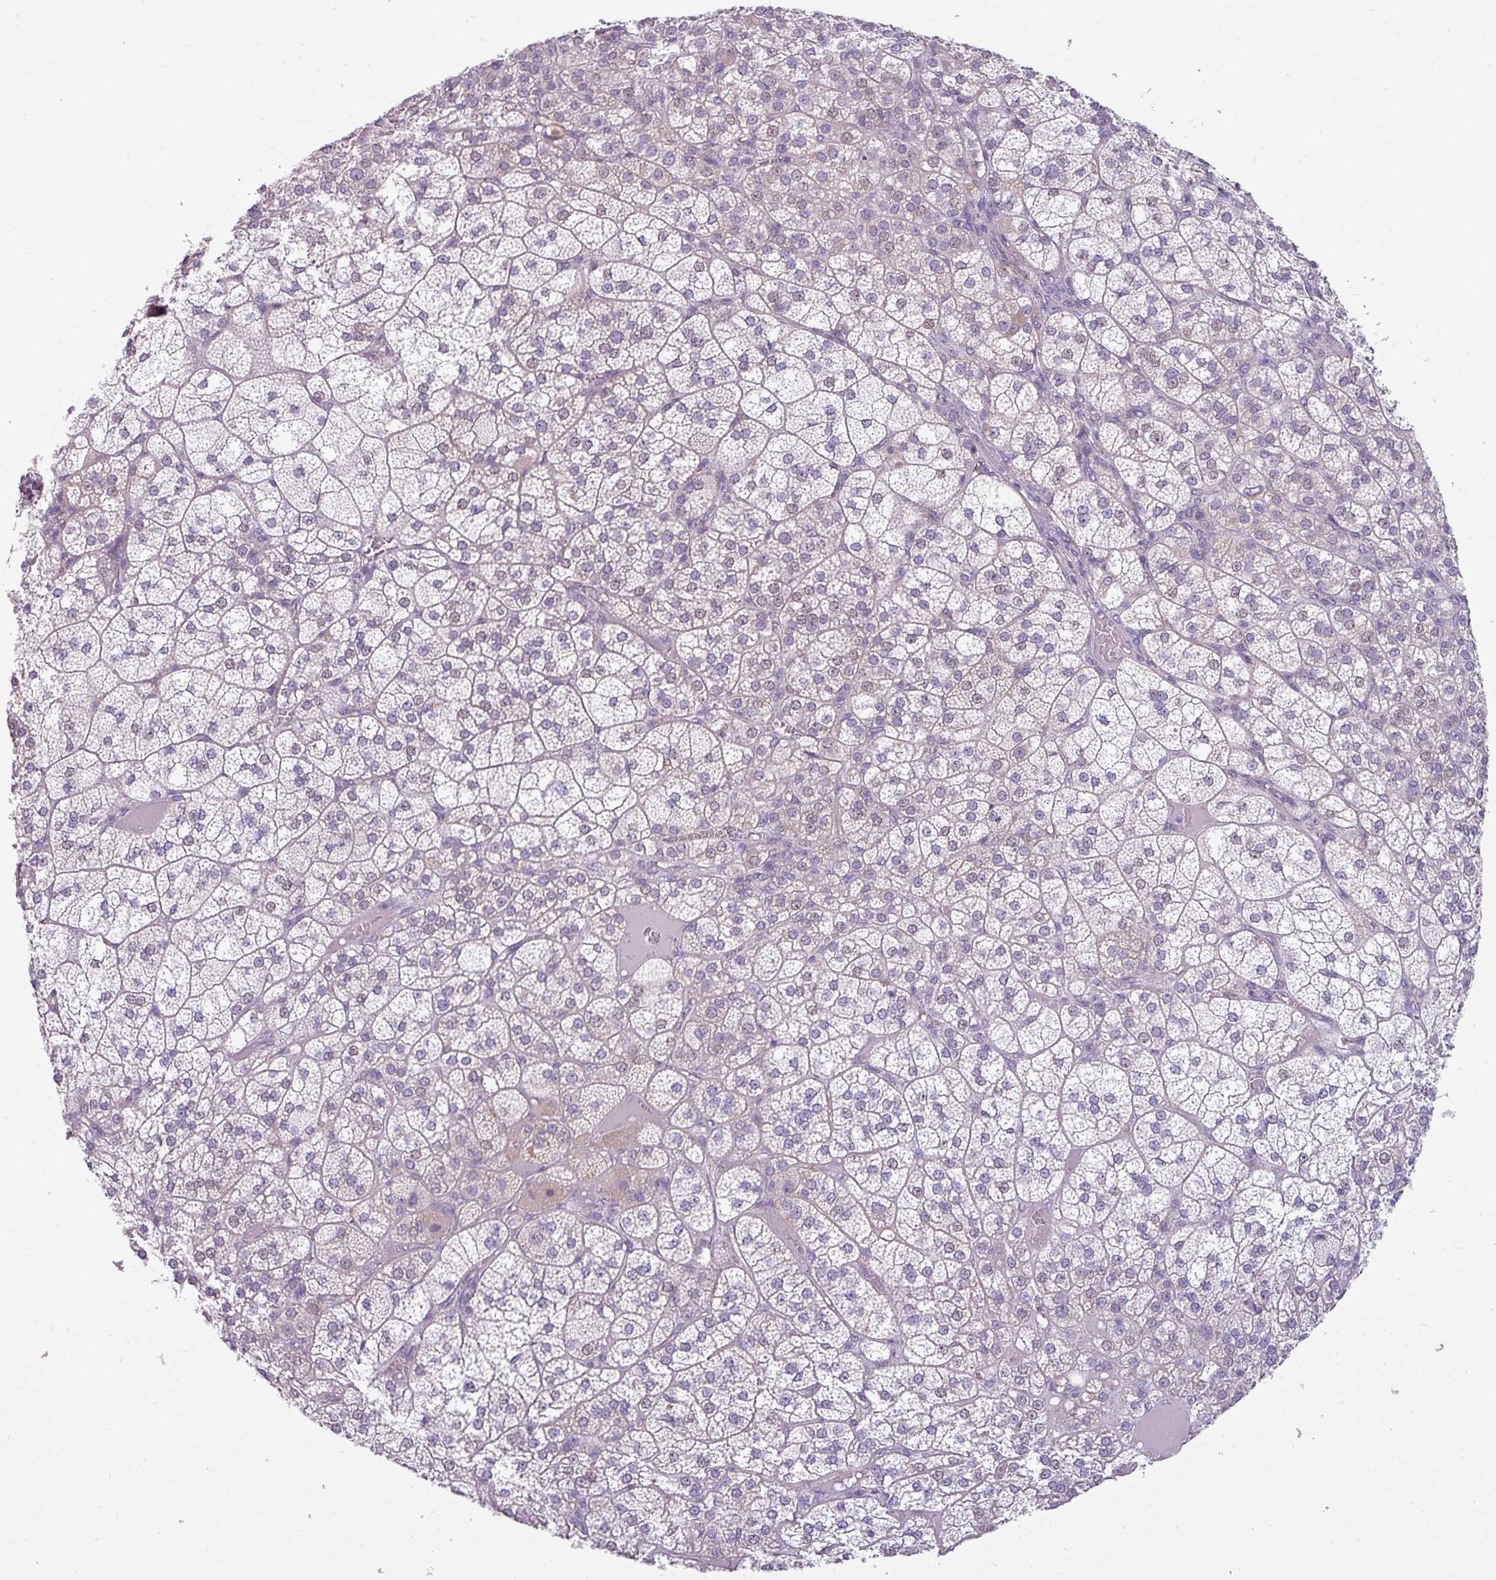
{"staining": {"intensity": "moderate", "quantity": "<25%", "location": "cytoplasmic/membranous"}, "tissue": "adrenal gland", "cell_type": "Glandular cells", "image_type": "normal", "snomed": [{"axis": "morphology", "description": "Normal tissue, NOS"}, {"axis": "topography", "description": "Adrenal gland"}], "caption": "Immunohistochemistry (IHC) image of benign adrenal gland stained for a protein (brown), which demonstrates low levels of moderate cytoplasmic/membranous positivity in approximately <25% of glandular cells.", "gene": "C2orf68", "patient": {"sex": "female", "age": 60}}